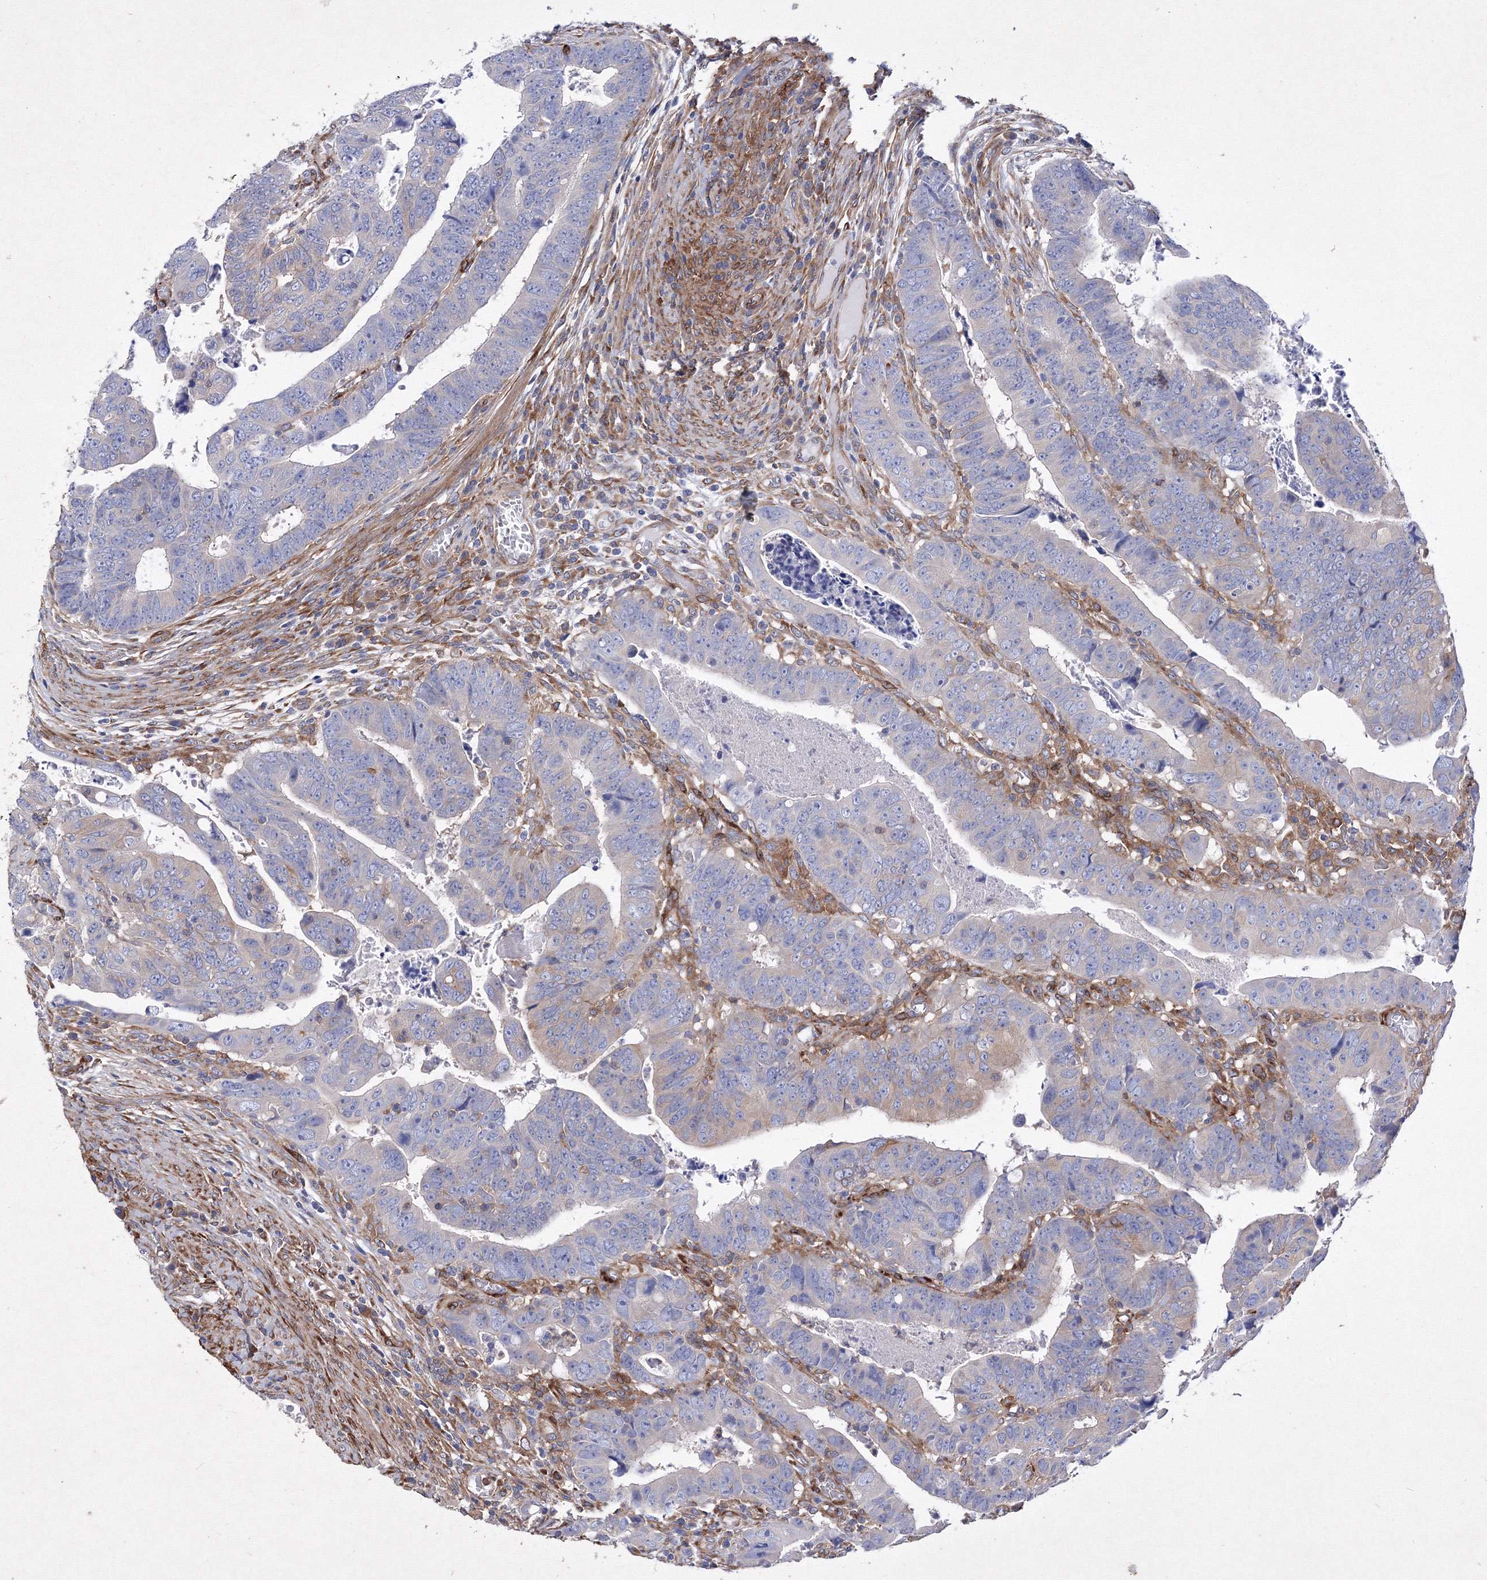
{"staining": {"intensity": "negative", "quantity": "none", "location": "none"}, "tissue": "colorectal cancer", "cell_type": "Tumor cells", "image_type": "cancer", "snomed": [{"axis": "morphology", "description": "Normal tissue, NOS"}, {"axis": "morphology", "description": "Adenocarcinoma, NOS"}, {"axis": "topography", "description": "Rectum"}], "caption": "Protein analysis of colorectal cancer exhibits no significant expression in tumor cells. (Stains: DAB (3,3'-diaminobenzidine) immunohistochemistry (IHC) with hematoxylin counter stain, Microscopy: brightfield microscopy at high magnification).", "gene": "SNX18", "patient": {"sex": "female", "age": 65}}